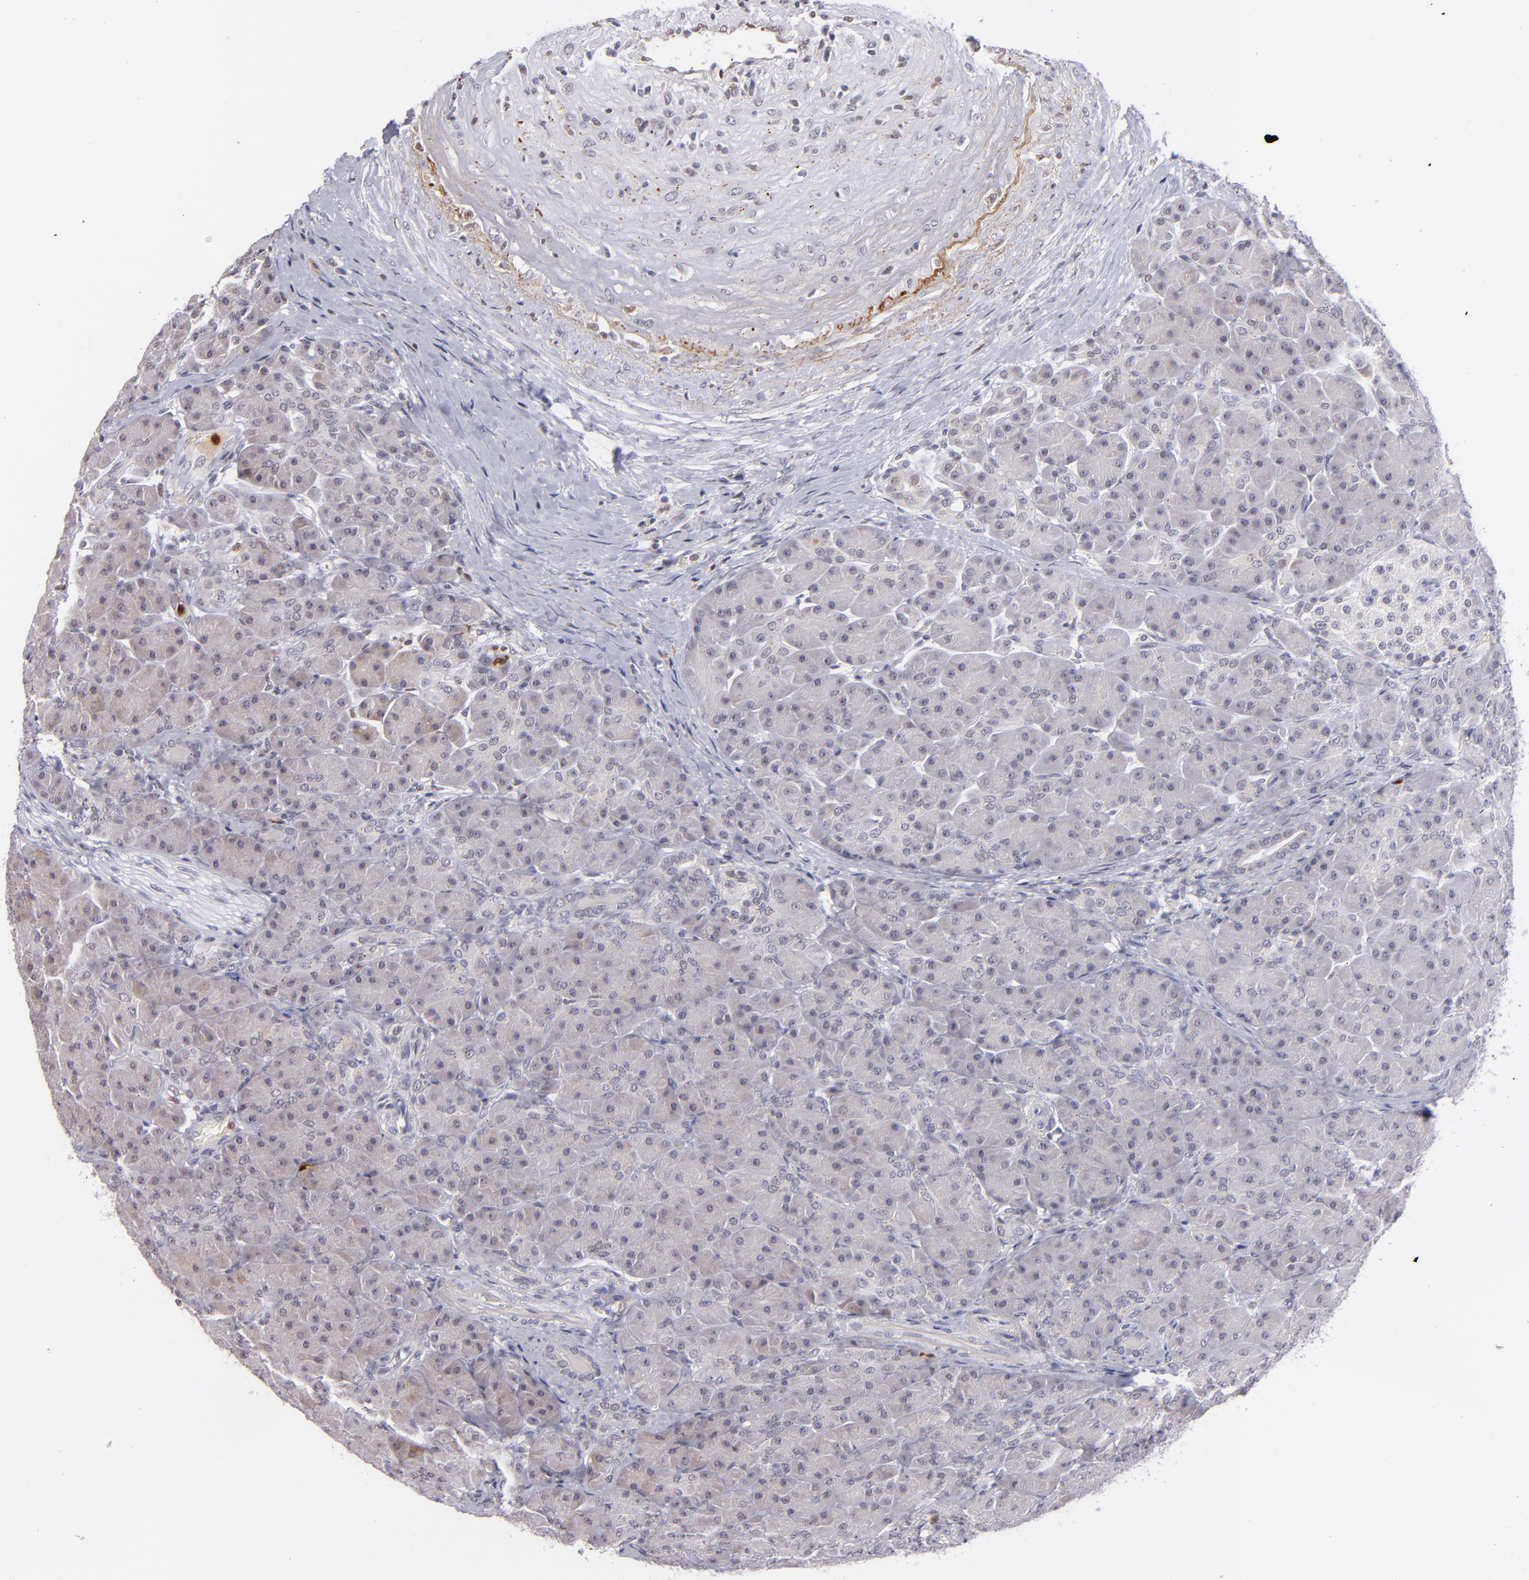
{"staining": {"intensity": "weak", "quantity": ">75%", "location": "cytoplasmic/membranous"}, "tissue": "pancreas", "cell_type": "Exocrine glandular cells", "image_type": "normal", "snomed": [{"axis": "morphology", "description": "Normal tissue, NOS"}, {"axis": "topography", "description": "Pancreas"}], "caption": "Immunohistochemistry (DAB) staining of normal human pancreas reveals weak cytoplasmic/membranous protein expression in about >75% of exocrine glandular cells.", "gene": "RXRG", "patient": {"sex": "male", "age": 66}}